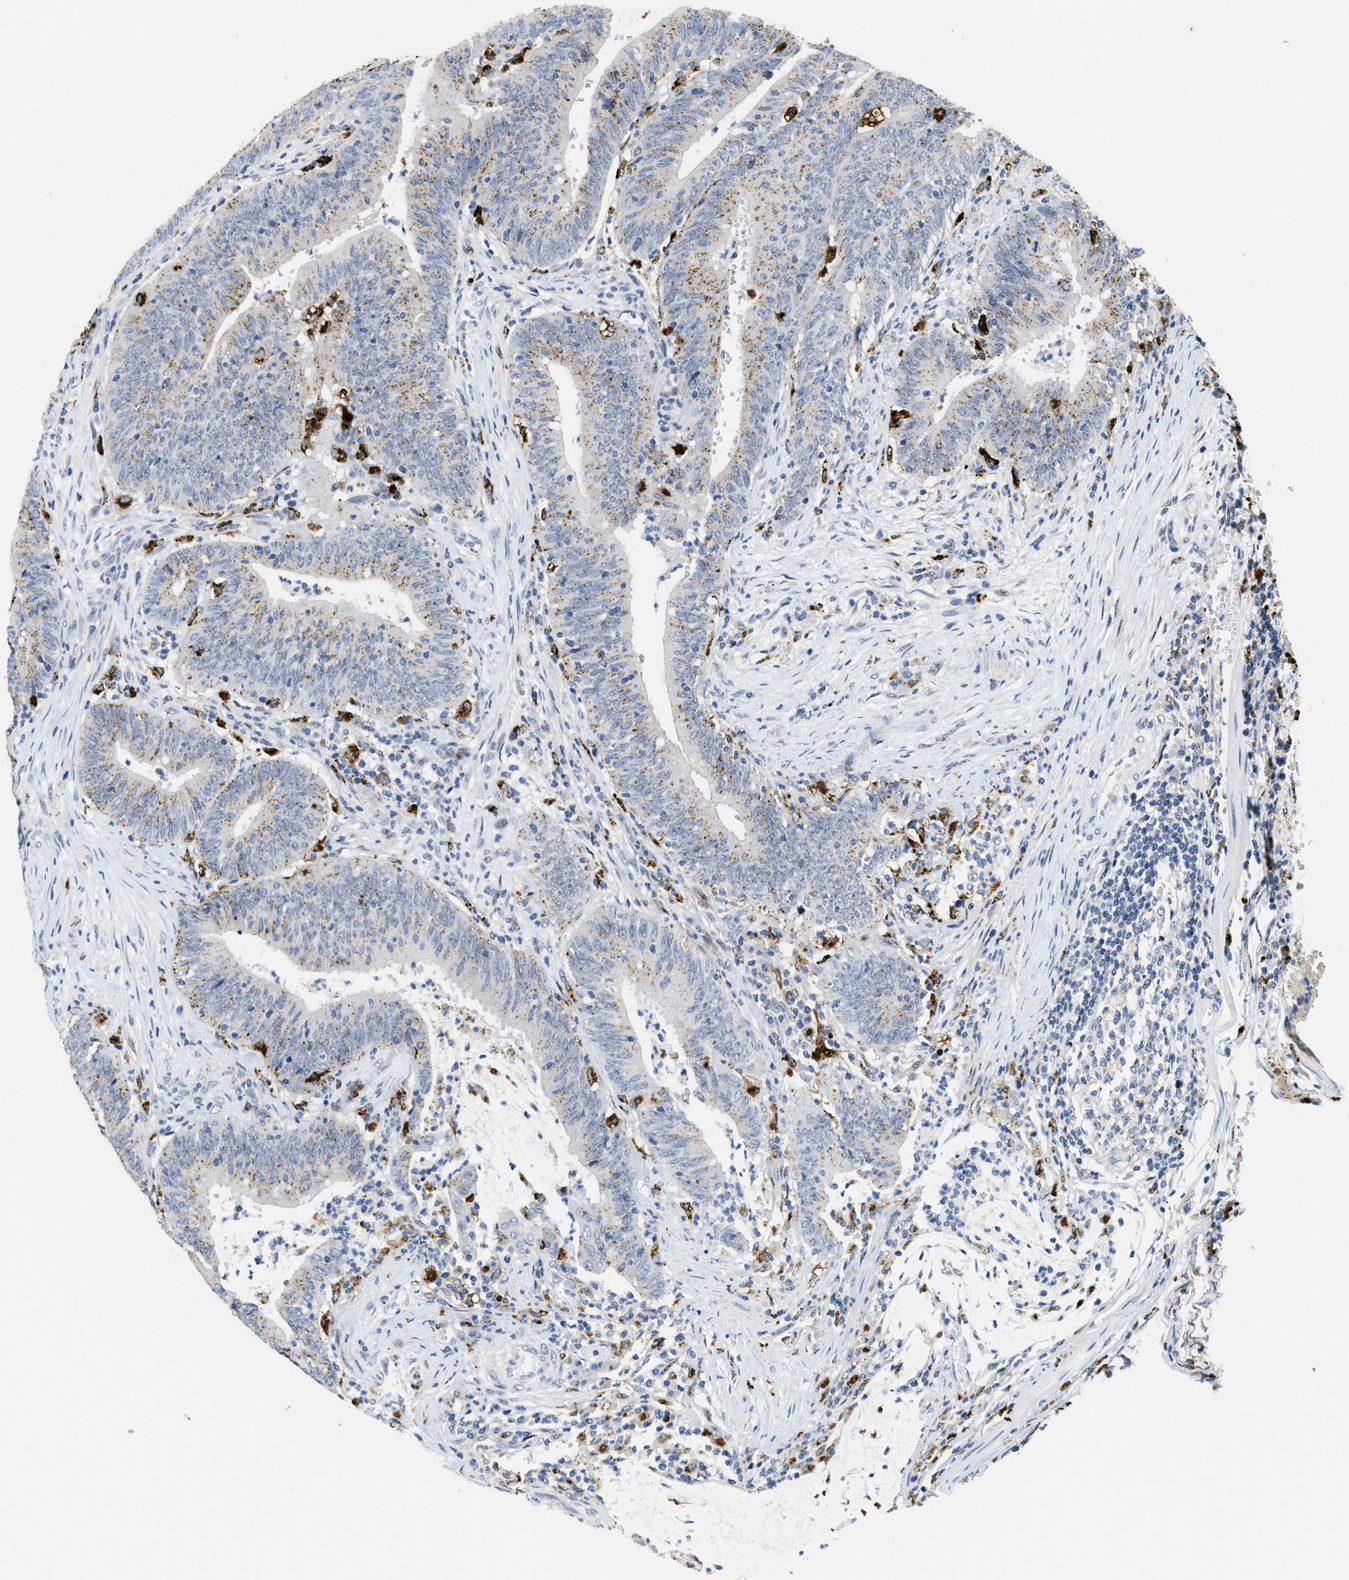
{"staining": {"intensity": "weak", "quantity": ">75%", "location": "cytoplasmic/membranous"}, "tissue": "colorectal cancer", "cell_type": "Tumor cells", "image_type": "cancer", "snomed": [{"axis": "morphology", "description": "Normal tissue, NOS"}, {"axis": "morphology", "description": "Adenocarcinoma, NOS"}, {"axis": "topography", "description": "Rectum"}], "caption": "High-power microscopy captured an immunohistochemistry (IHC) histopathology image of colorectal cancer, revealing weak cytoplasmic/membranous positivity in about >75% of tumor cells.", "gene": "BMPR2", "patient": {"sex": "female", "age": 66}}